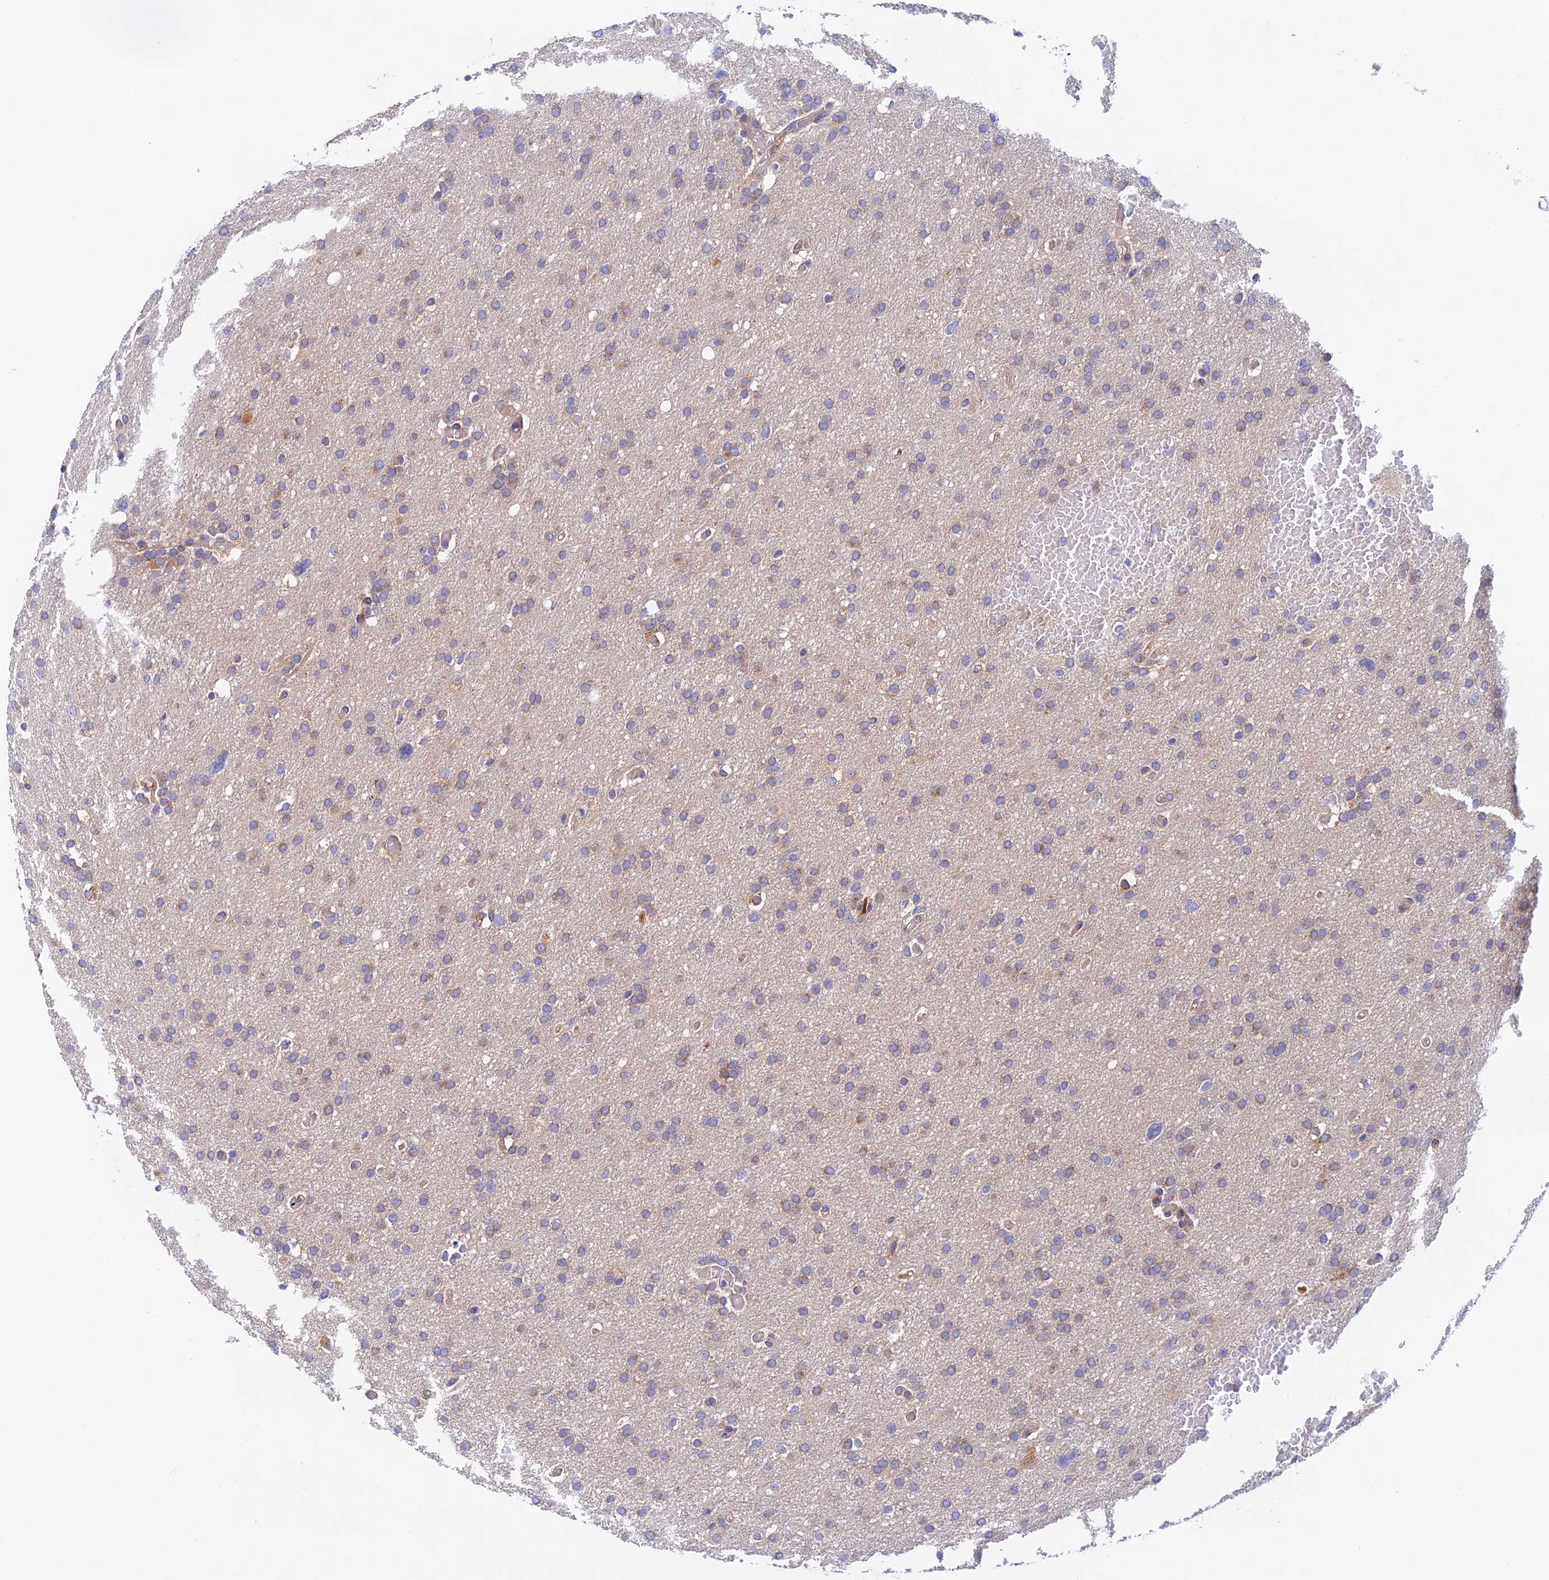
{"staining": {"intensity": "weak", "quantity": ">75%", "location": "cytoplasmic/membranous"}, "tissue": "glioma", "cell_type": "Tumor cells", "image_type": "cancer", "snomed": [{"axis": "morphology", "description": "Glioma, malignant, High grade"}, {"axis": "topography", "description": "Cerebral cortex"}], "caption": "Glioma stained with a brown dye reveals weak cytoplasmic/membranous positive expression in about >75% of tumor cells.", "gene": "RANBP6", "patient": {"sex": "female", "age": 36}}